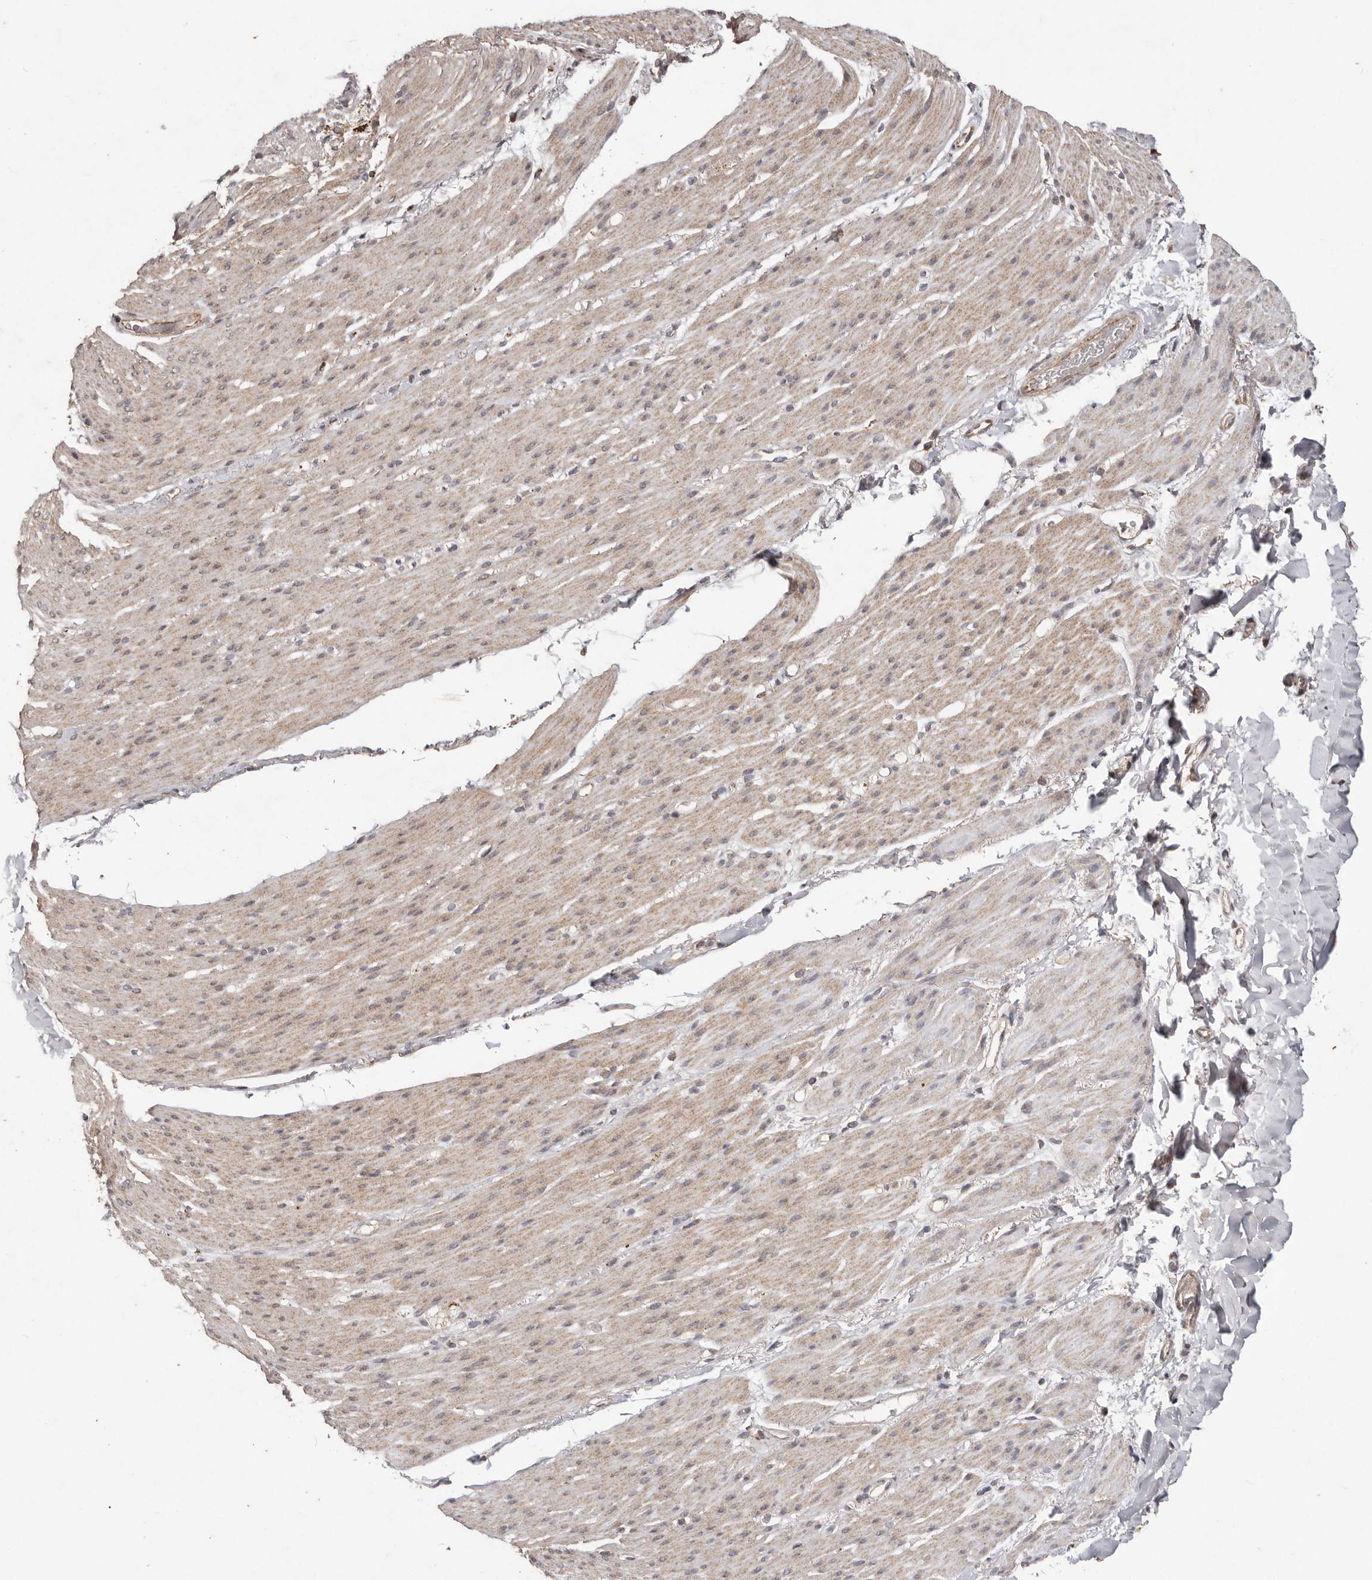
{"staining": {"intensity": "weak", "quantity": ">75%", "location": "cytoplasmic/membranous"}, "tissue": "smooth muscle", "cell_type": "Smooth muscle cells", "image_type": "normal", "snomed": [{"axis": "morphology", "description": "Normal tissue, NOS"}, {"axis": "topography", "description": "Colon"}, {"axis": "topography", "description": "Peripheral nerve tissue"}], "caption": "This is an image of immunohistochemistry (IHC) staining of normal smooth muscle, which shows weak staining in the cytoplasmic/membranous of smooth muscle cells.", "gene": "PLOD2", "patient": {"sex": "female", "age": 61}}